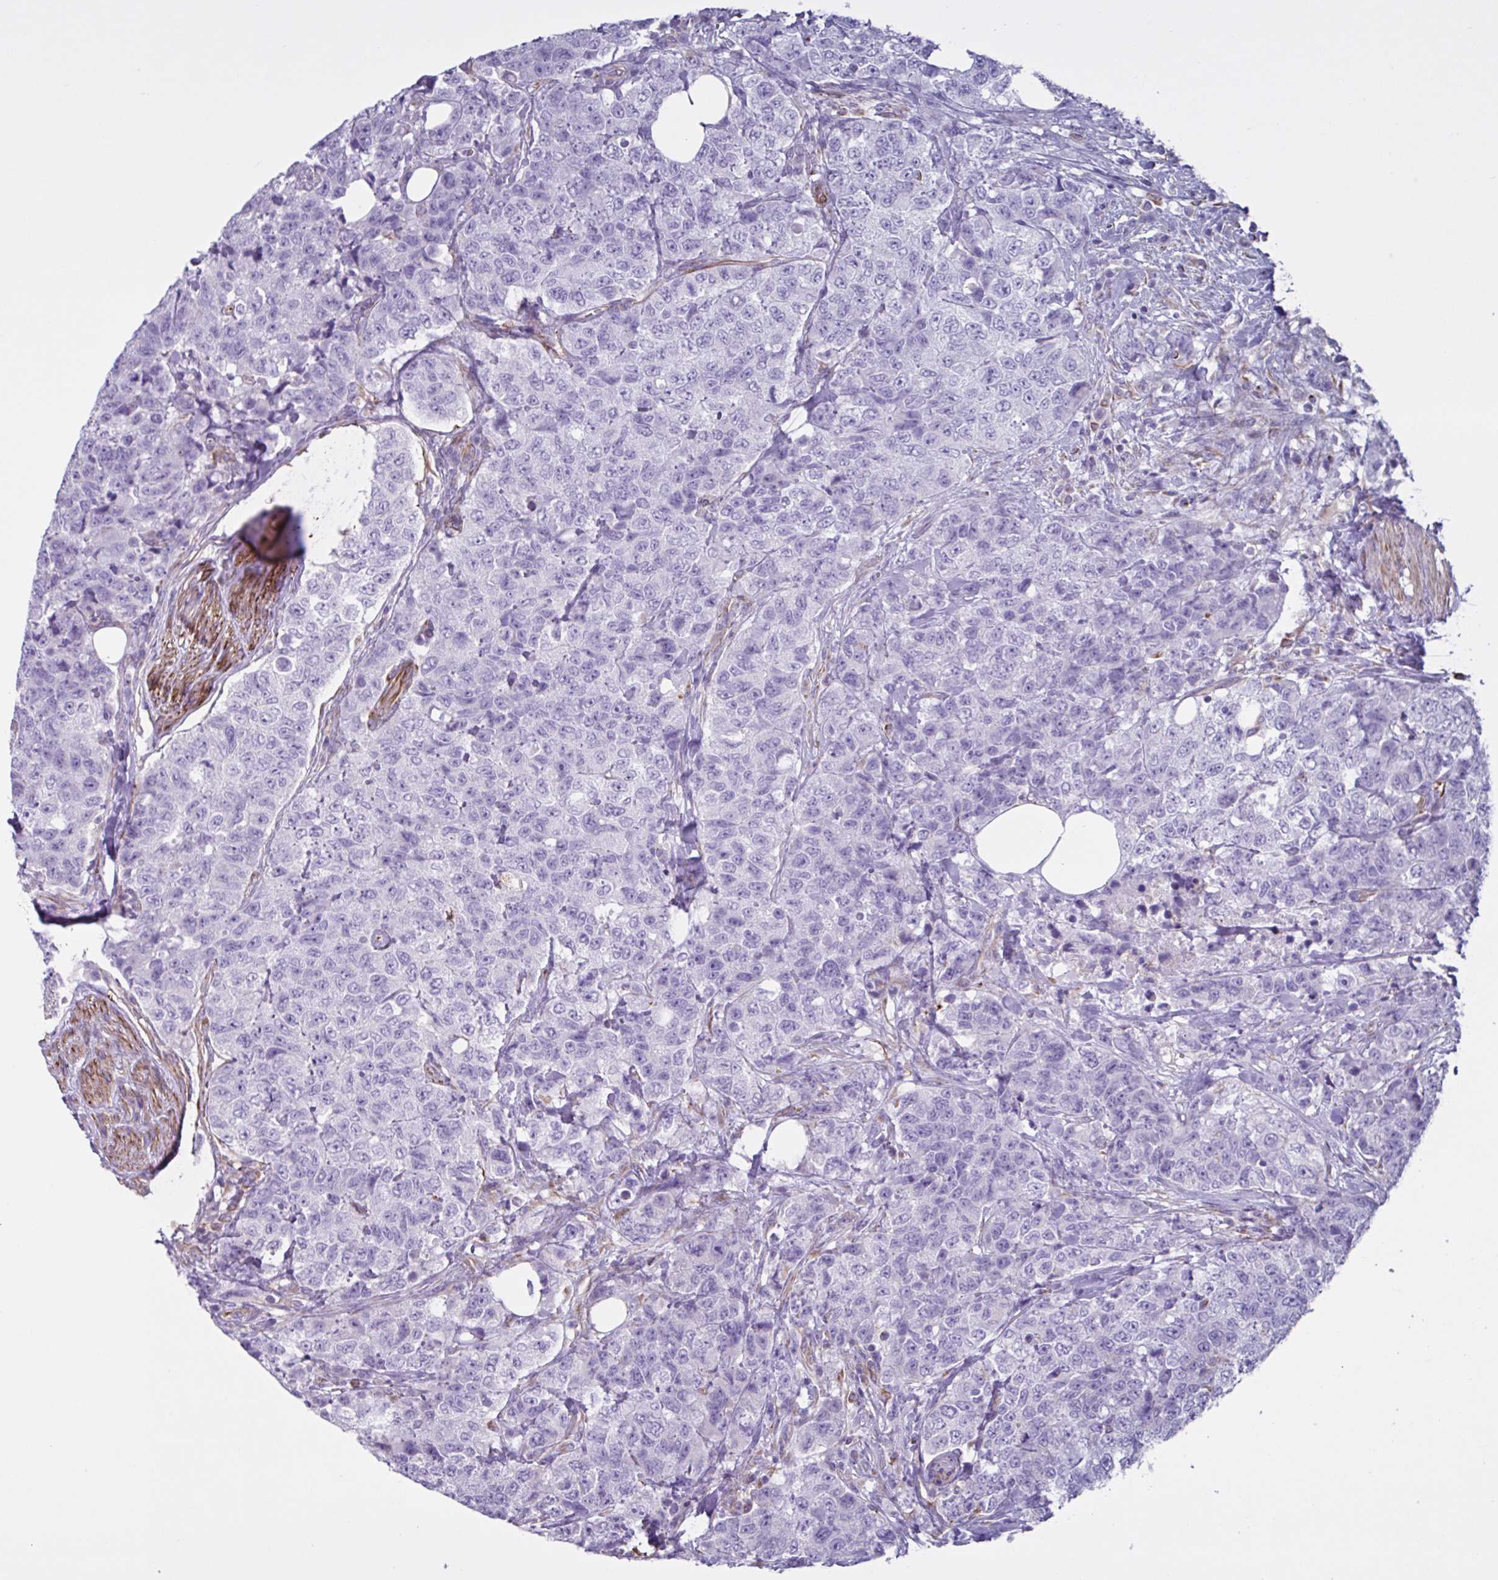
{"staining": {"intensity": "negative", "quantity": "none", "location": "none"}, "tissue": "urothelial cancer", "cell_type": "Tumor cells", "image_type": "cancer", "snomed": [{"axis": "morphology", "description": "Urothelial carcinoma, High grade"}, {"axis": "topography", "description": "Urinary bladder"}], "caption": "Immunohistochemistry micrograph of neoplastic tissue: urothelial carcinoma (high-grade) stained with DAB shows no significant protein expression in tumor cells.", "gene": "TMEM86B", "patient": {"sex": "female", "age": 78}}